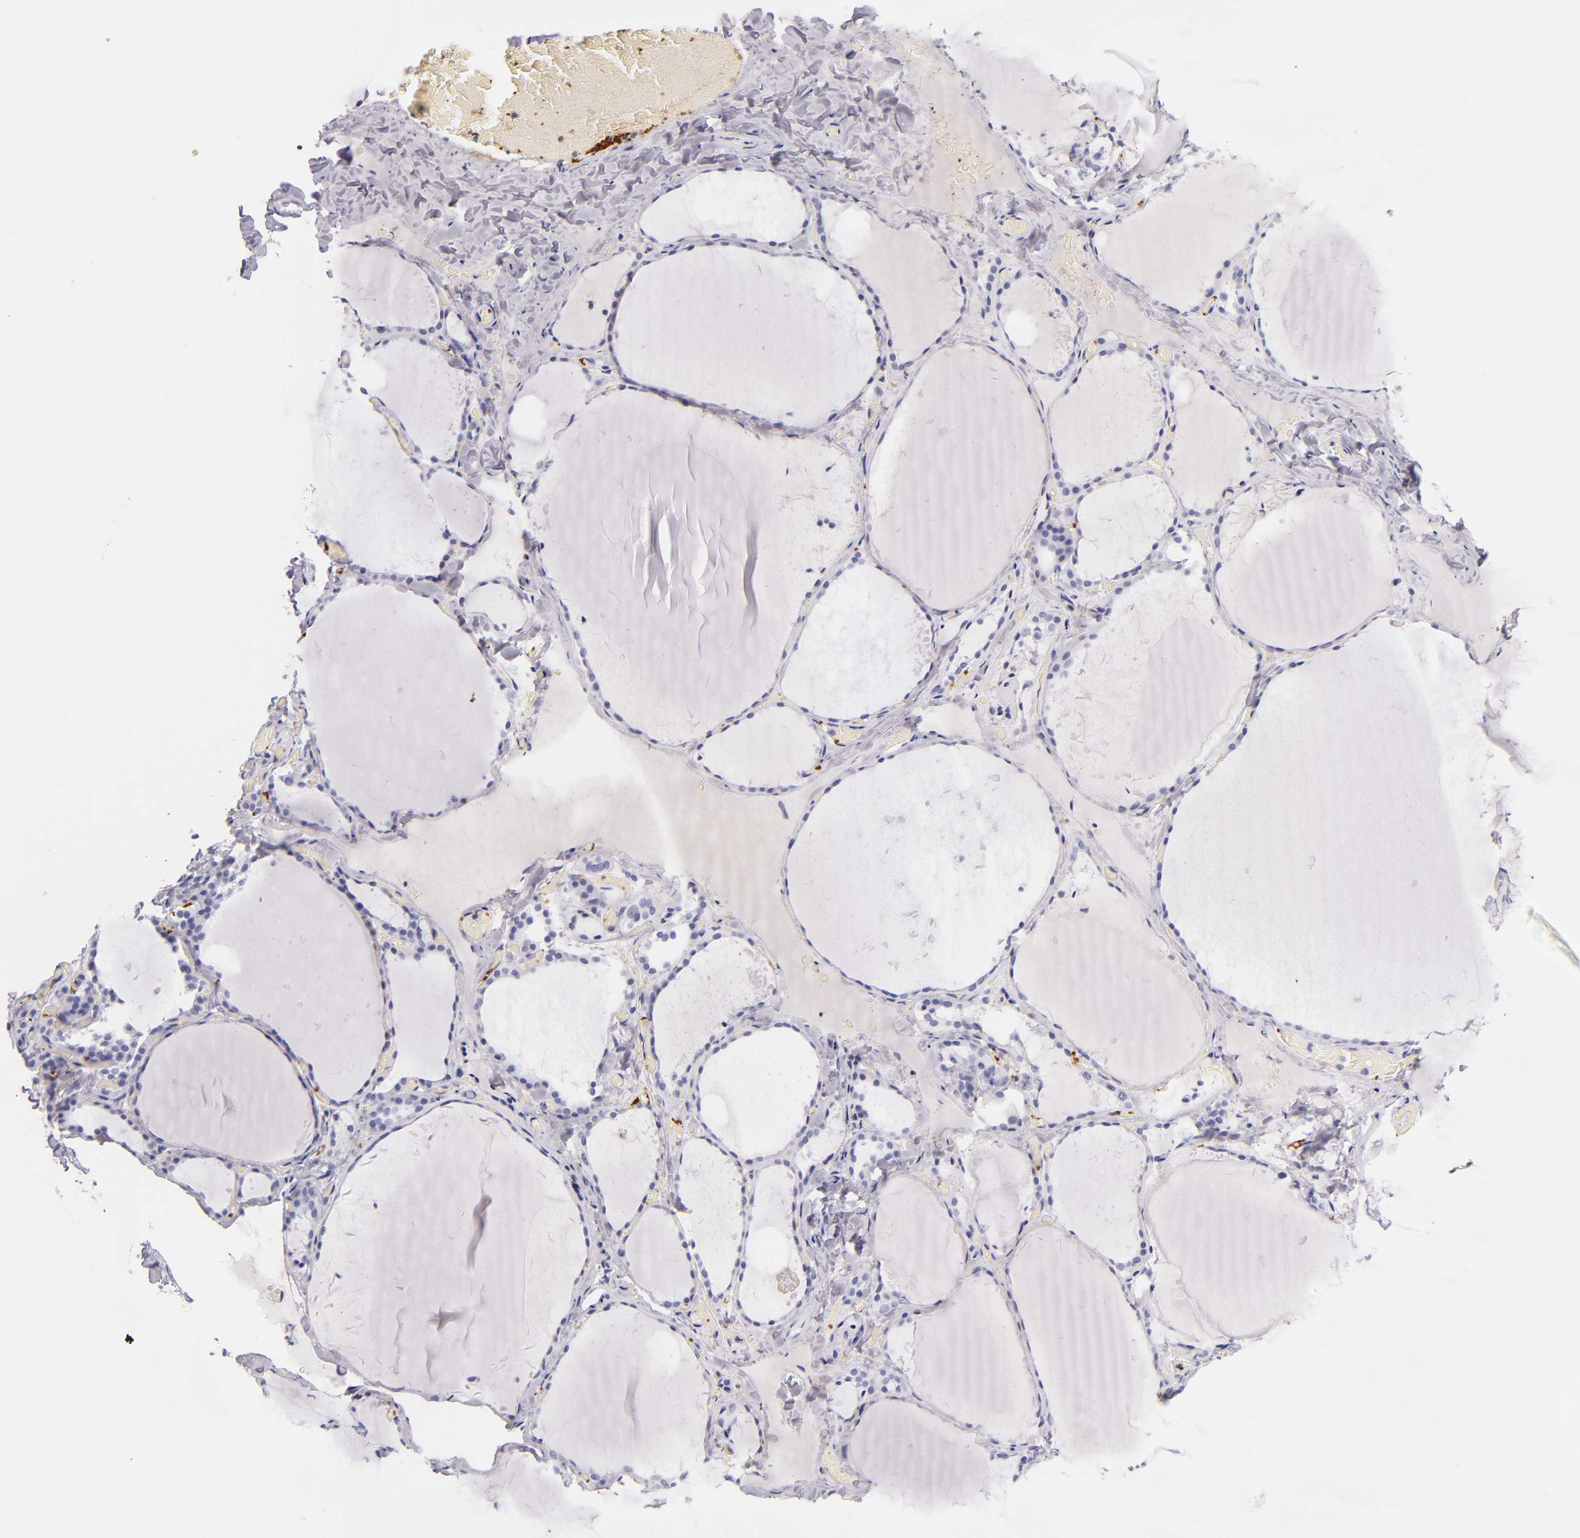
{"staining": {"intensity": "negative", "quantity": "none", "location": "none"}, "tissue": "thyroid gland", "cell_type": "Glandular cells", "image_type": "normal", "snomed": [{"axis": "morphology", "description": "Normal tissue, NOS"}, {"axis": "topography", "description": "Thyroid gland"}], "caption": "Benign thyroid gland was stained to show a protein in brown. There is no significant positivity in glandular cells. (DAB IHC, high magnification).", "gene": "GP1BA", "patient": {"sex": "female", "age": 22}}